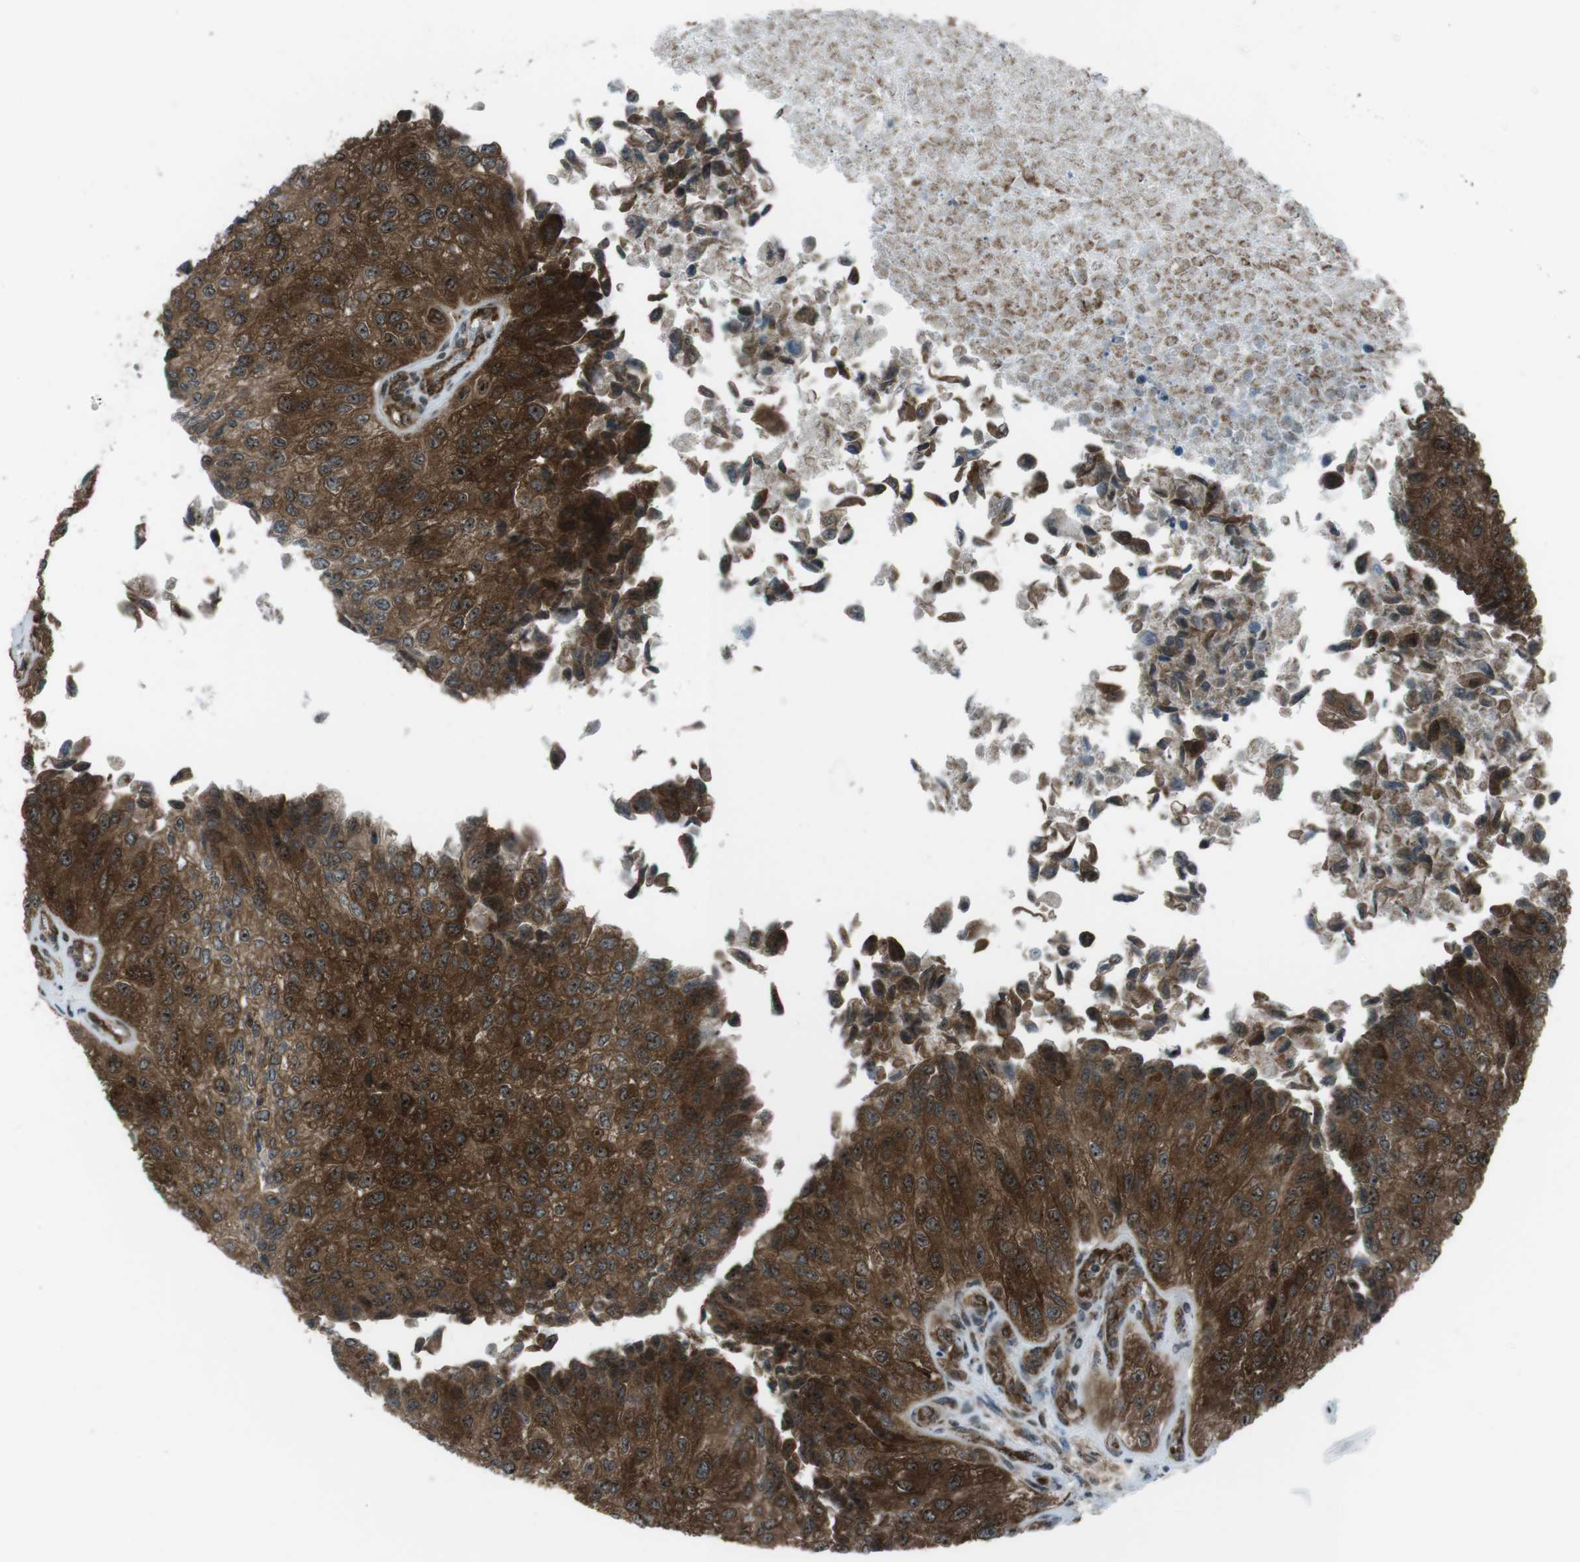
{"staining": {"intensity": "strong", "quantity": ">75%", "location": "cytoplasmic/membranous,nuclear"}, "tissue": "urothelial cancer", "cell_type": "Tumor cells", "image_type": "cancer", "snomed": [{"axis": "morphology", "description": "Urothelial carcinoma, High grade"}, {"axis": "topography", "description": "Kidney"}, {"axis": "topography", "description": "Urinary bladder"}], "caption": "Approximately >75% of tumor cells in human urothelial cancer show strong cytoplasmic/membranous and nuclear protein staining as visualized by brown immunohistochemical staining.", "gene": "CSNK1D", "patient": {"sex": "male", "age": 77}}